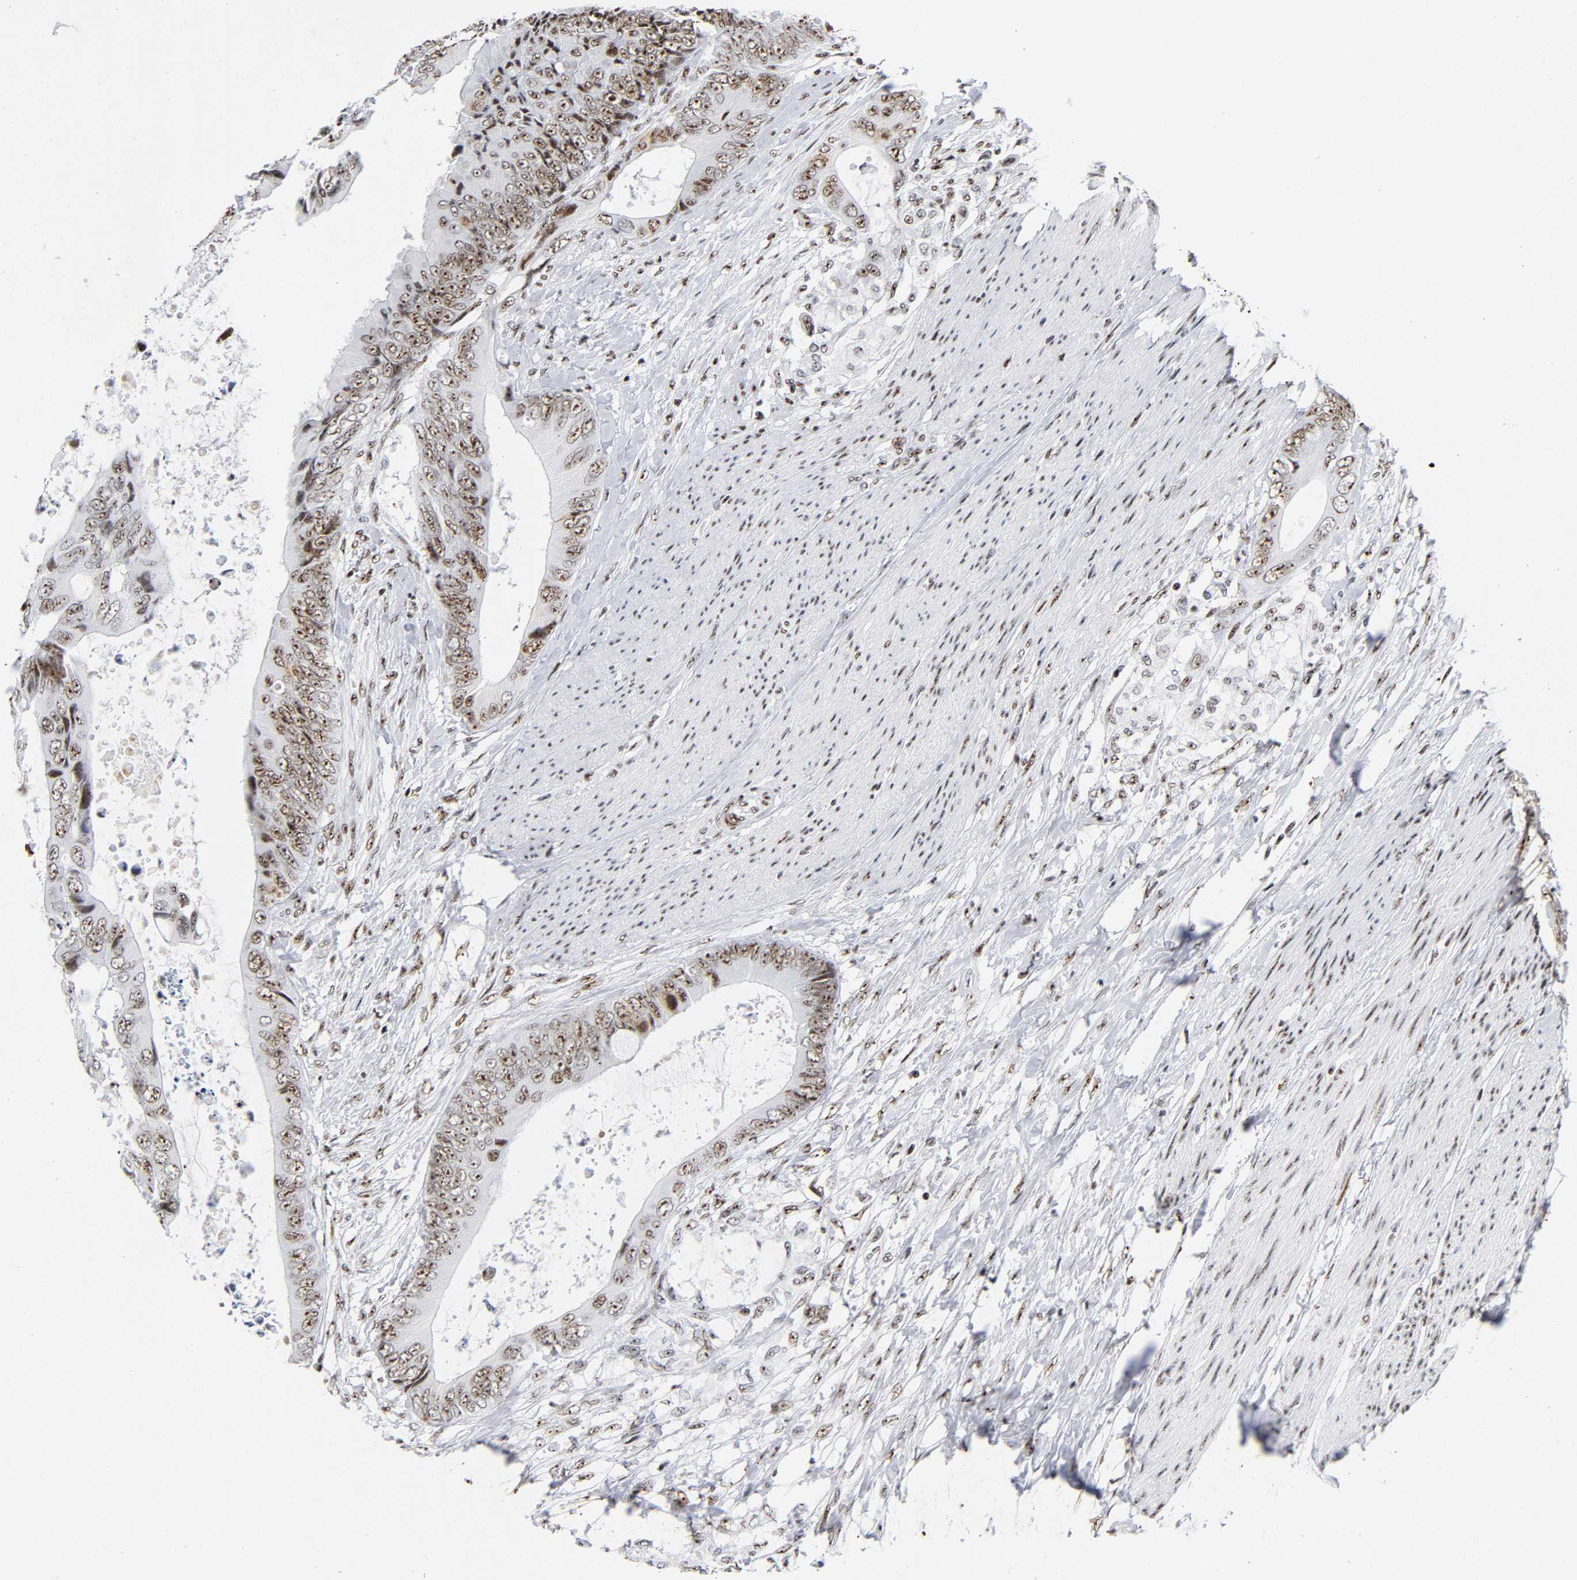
{"staining": {"intensity": "strong", "quantity": ">75%", "location": "nuclear"}, "tissue": "colorectal cancer", "cell_type": "Tumor cells", "image_type": "cancer", "snomed": [{"axis": "morphology", "description": "Adenocarcinoma, NOS"}, {"axis": "topography", "description": "Rectum"}], "caption": "Protein expression analysis of human colorectal adenocarcinoma reveals strong nuclear staining in approximately >75% of tumor cells.", "gene": "UBTF", "patient": {"sex": "female", "age": 77}}